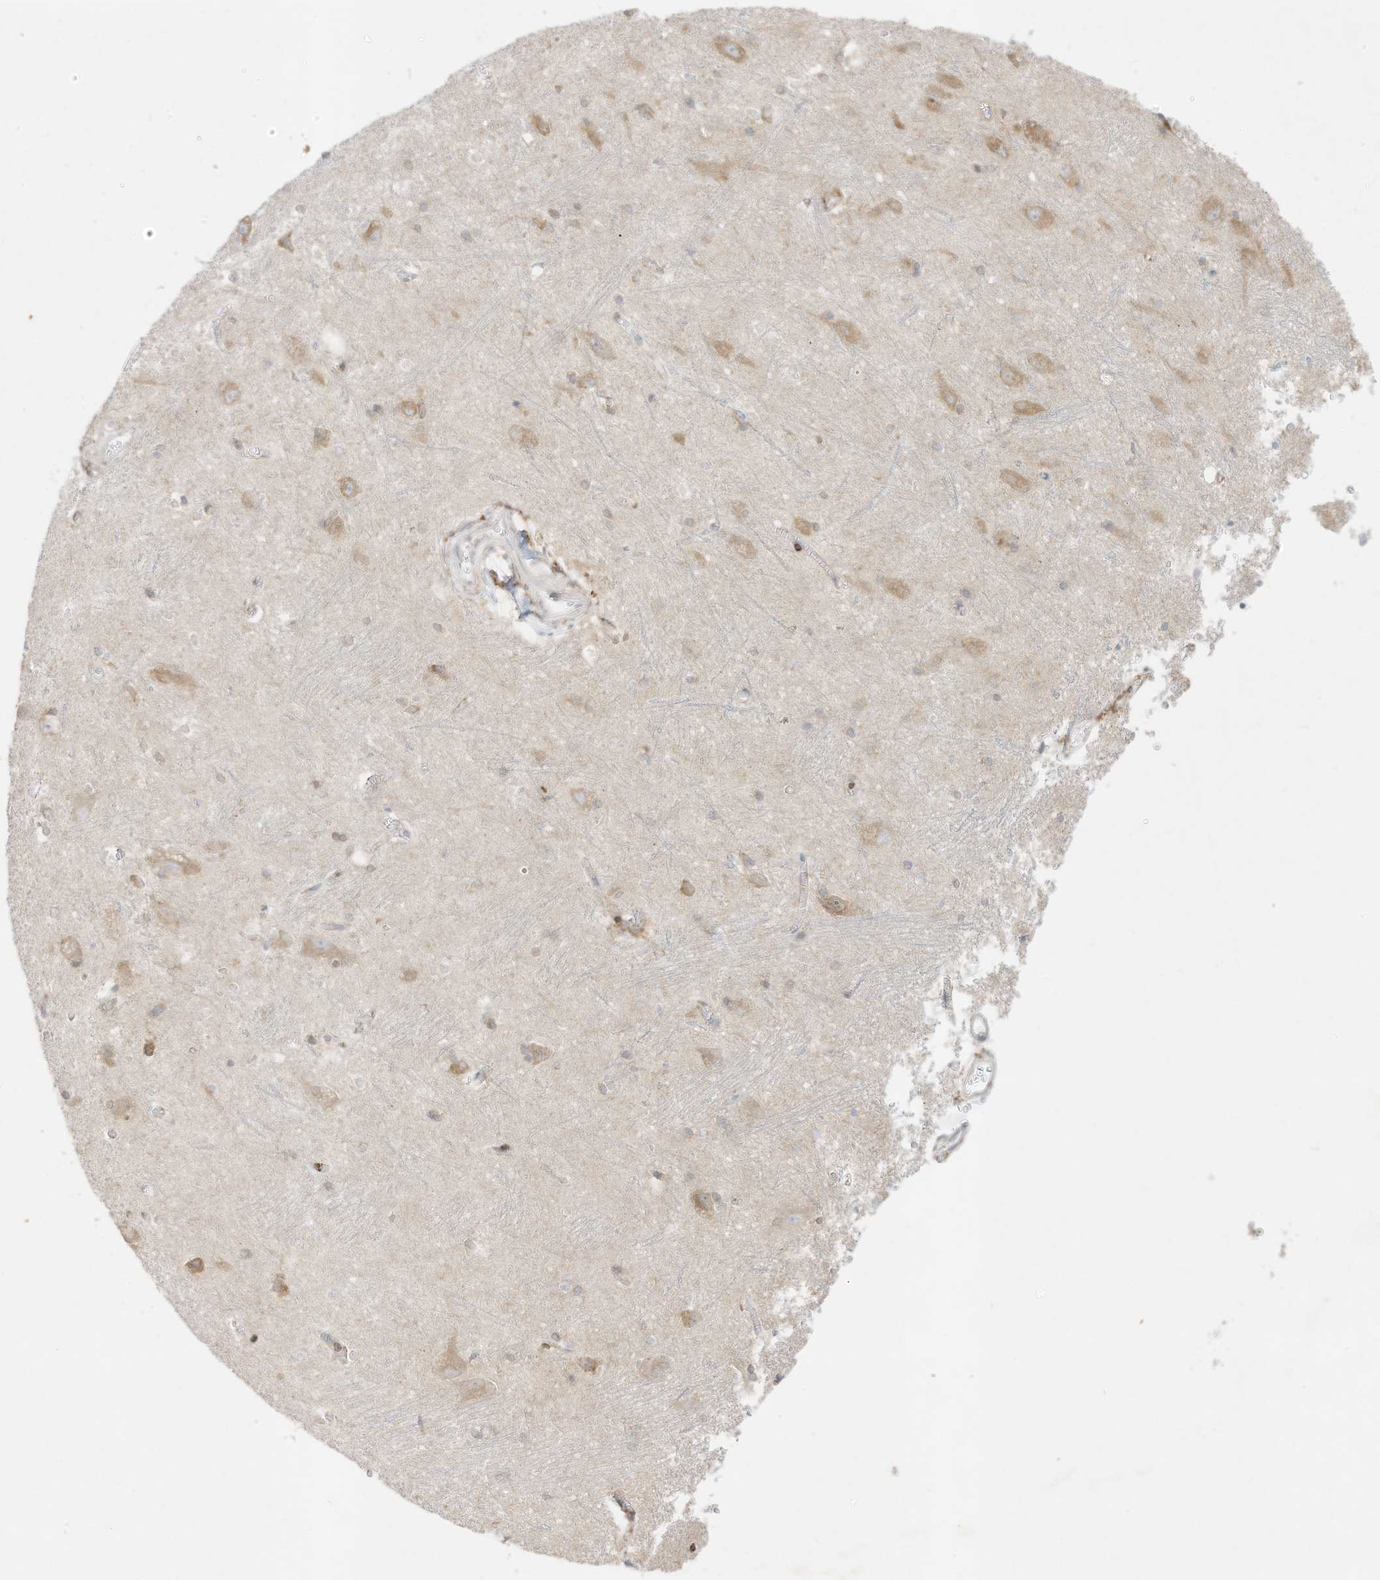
{"staining": {"intensity": "negative", "quantity": "none", "location": "none"}, "tissue": "caudate", "cell_type": "Glial cells", "image_type": "normal", "snomed": [{"axis": "morphology", "description": "Normal tissue, NOS"}, {"axis": "topography", "description": "Lateral ventricle wall"}], "caption": "Glial cells show no significant protein positivity in normal caudate. (DAB (3,3'-diaminobenzidine) IHC, high magnification).", "gene": "PTK6", "patient": {"sex": "male", "age": 37}}